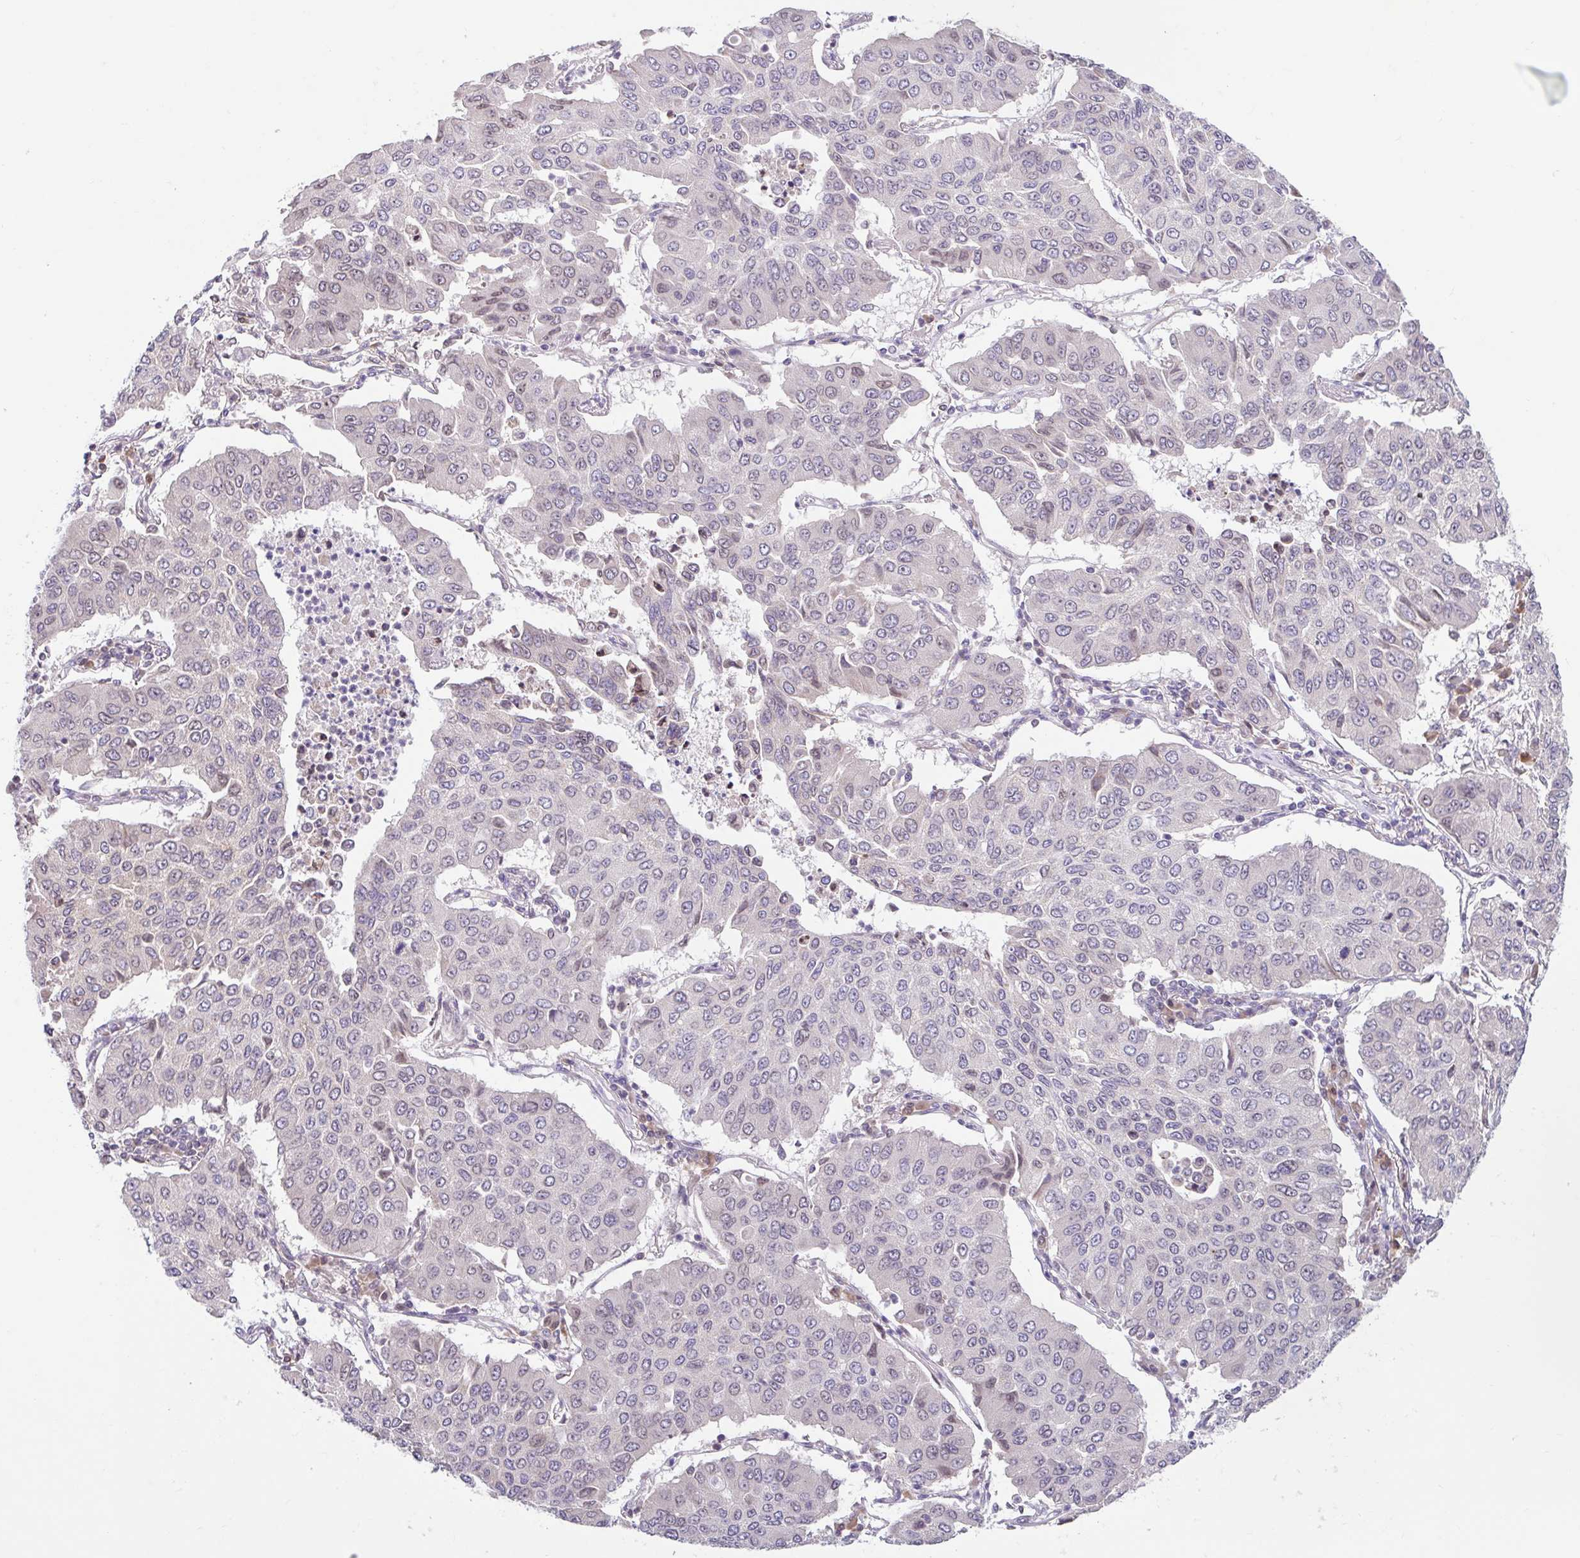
{"staining": {"intensity": "negative", "quantity": "none", "location": "none"}, "tissue": "lung cancer", "cell_type": "Tumor cells", "image_type": "cancer", "snomed": [{"axis": "morphology", "description": "Squamous cell carcinoma, NOS"}, {"axis": "topography", "description": "Lung"}], "caption": "This is an IHC photomicrograph of squamous cell carcinoma (lung). There is no expression in tumor cells.", "gene": "NT5C1B", "patient": {"sex": "male", "age": 74}}